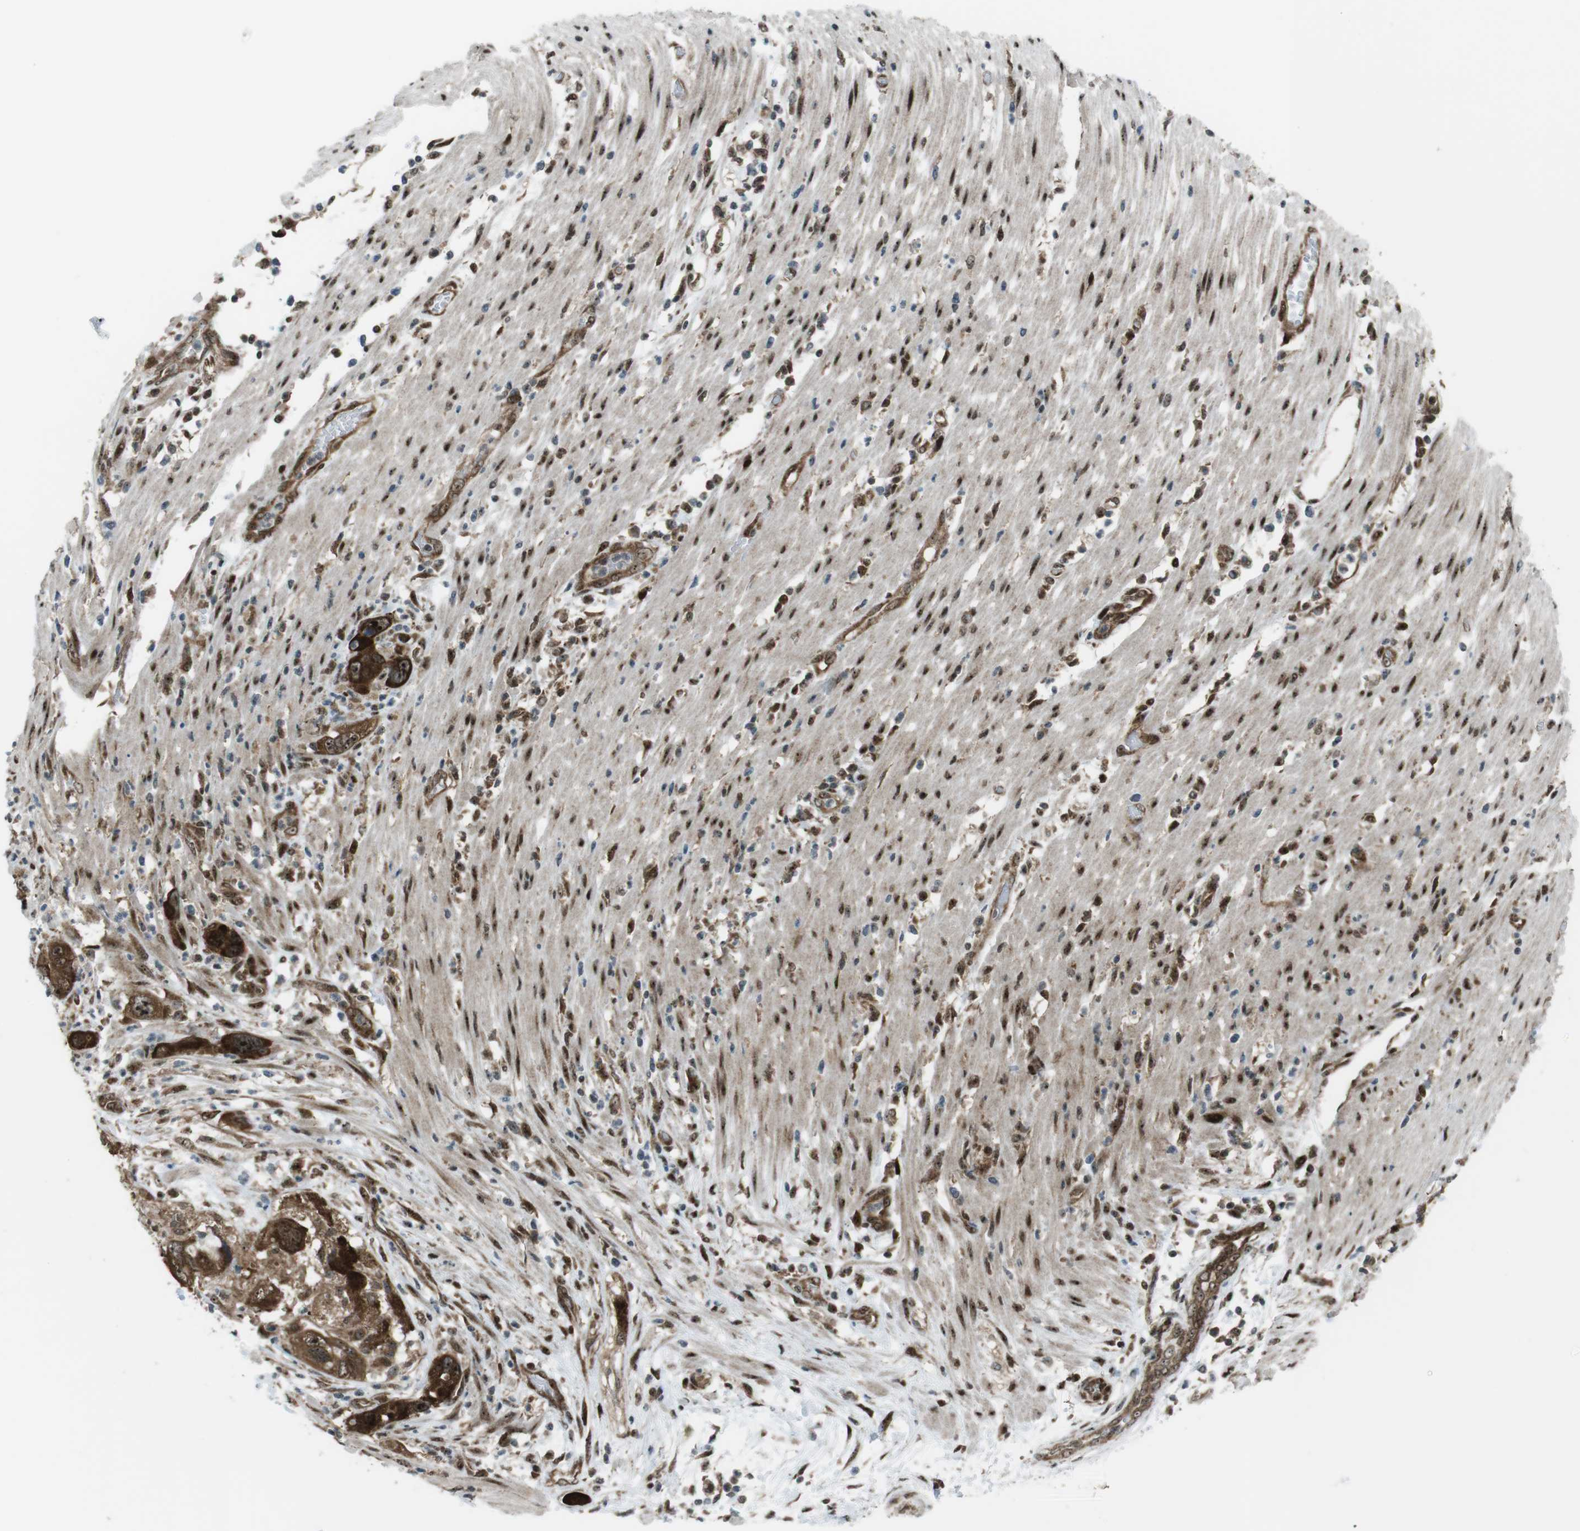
{"staining": {"intensity": "strong", "quantity": ">75%", "location": "cytoplasmic/membranous,nuclear"}, "tissue": "pancreatic cancer", "cell_type": "Tumor cells", "image_type": "cancer", "snomed": [{"axis": "morphology", "description": "Adenocarcinoma, NOS"}, {"axis": "topography", "description": "Pancreas"}], "caption": "Brown immunohistochemical staining in pancreatic cancer (adenocarcinoma) displays strong cytoplasmic/membranous and nuclear positivity in about >75% of tumor cells. (brown staining indicates protein expression, while blue staining denotes nuclei).", "gene": "CSNK1D", "patient": {"sex": "female", "age": 71}}